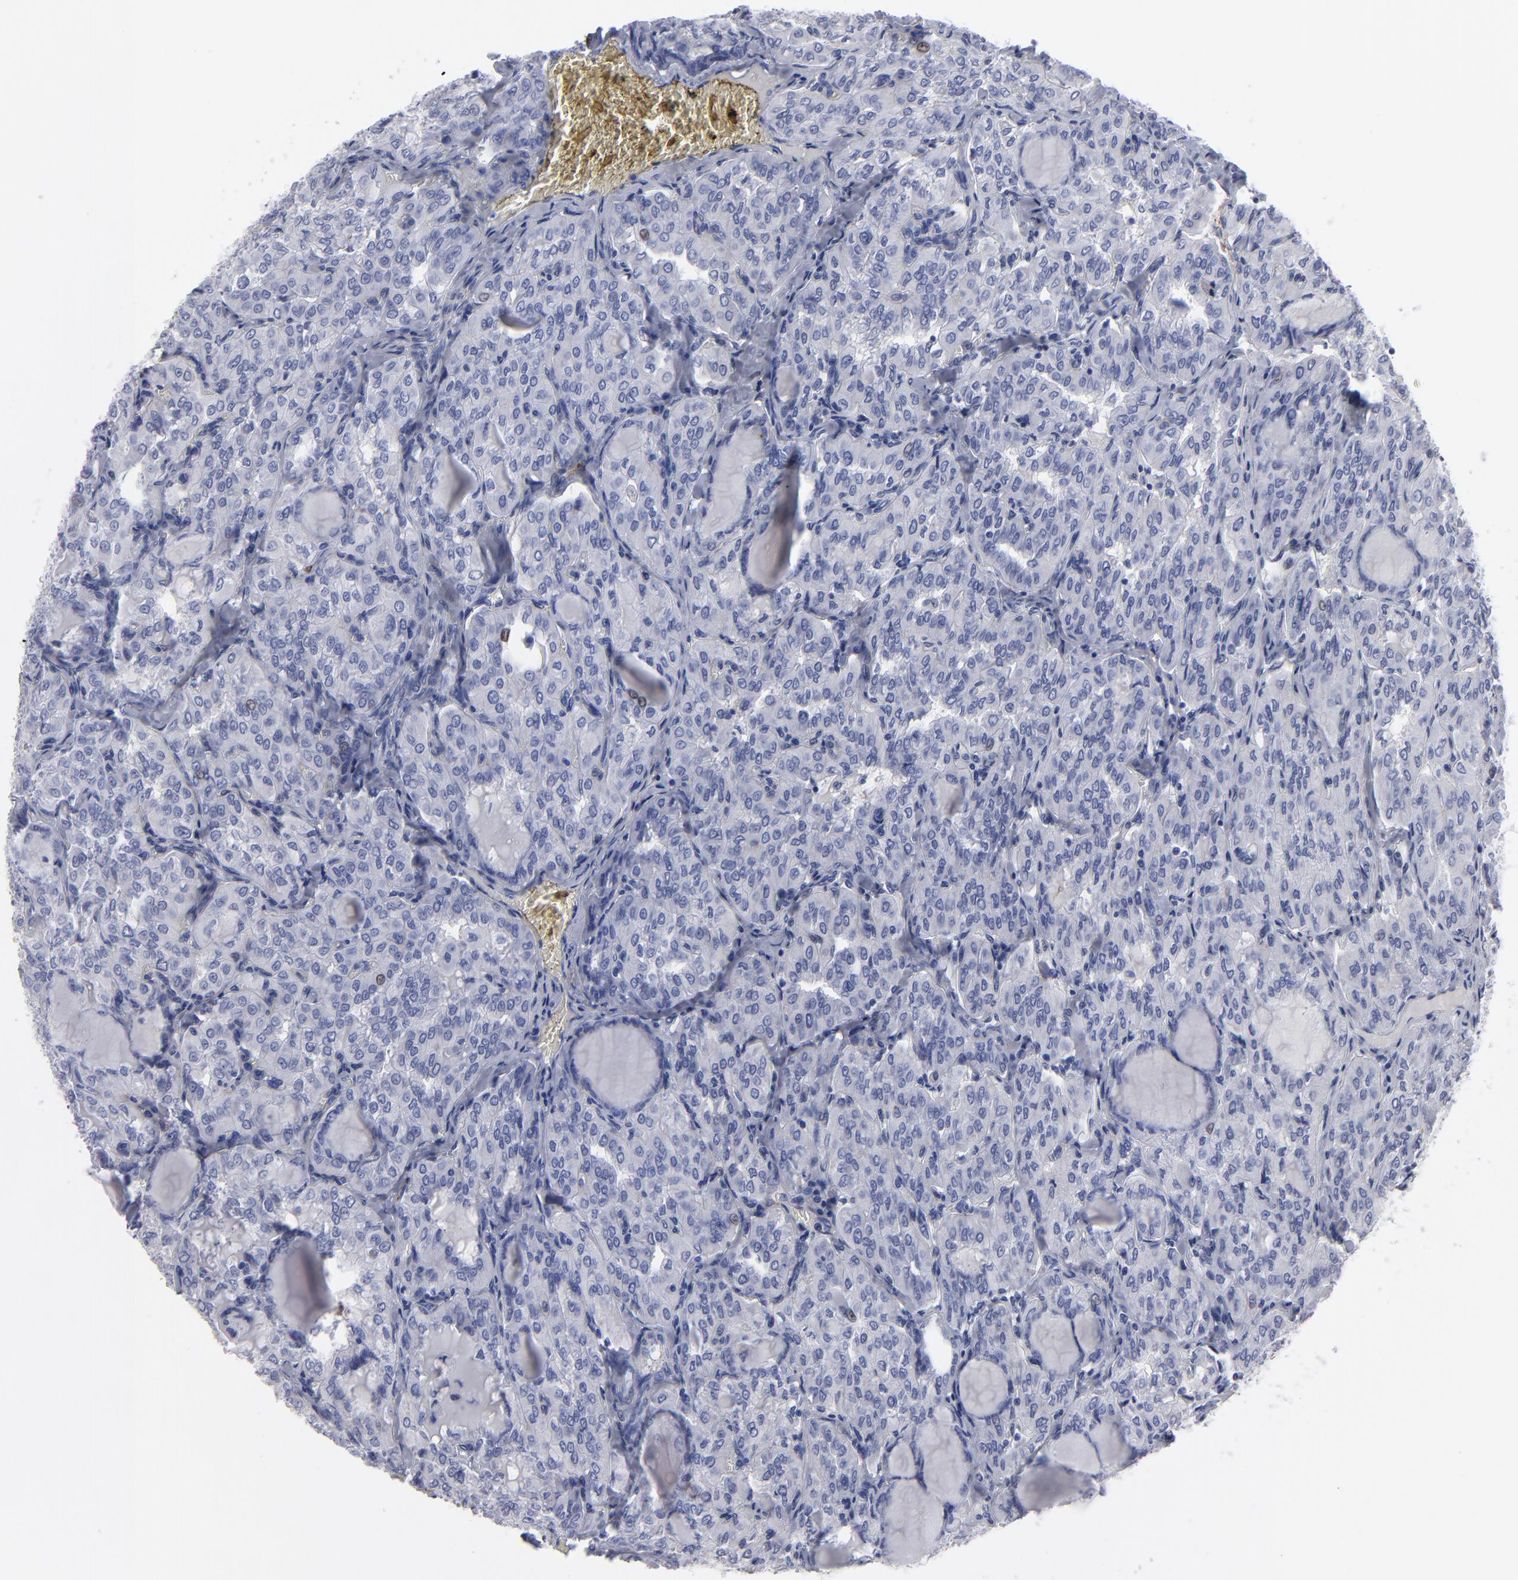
{"staining": {"intensity": "weak", "quantity": "<25%", "location": "nuclear"}, "tissue": "thyroid cancer", "cell_type": "Tumor cells", "image_type": "cancer", "snomed": [{"axis": "morphology", "description": "Papillary adenocarcinoma, NOS"}, {"axis": "topography", "description": "Thyroid gland"}], "caption": "Histopathology image shows no protein positivity in tumor cells of papillary adenocarcinoma (thyroid) tissue.", "gene": "CADM3", "patient": {"sex": "male", "age": 20}}